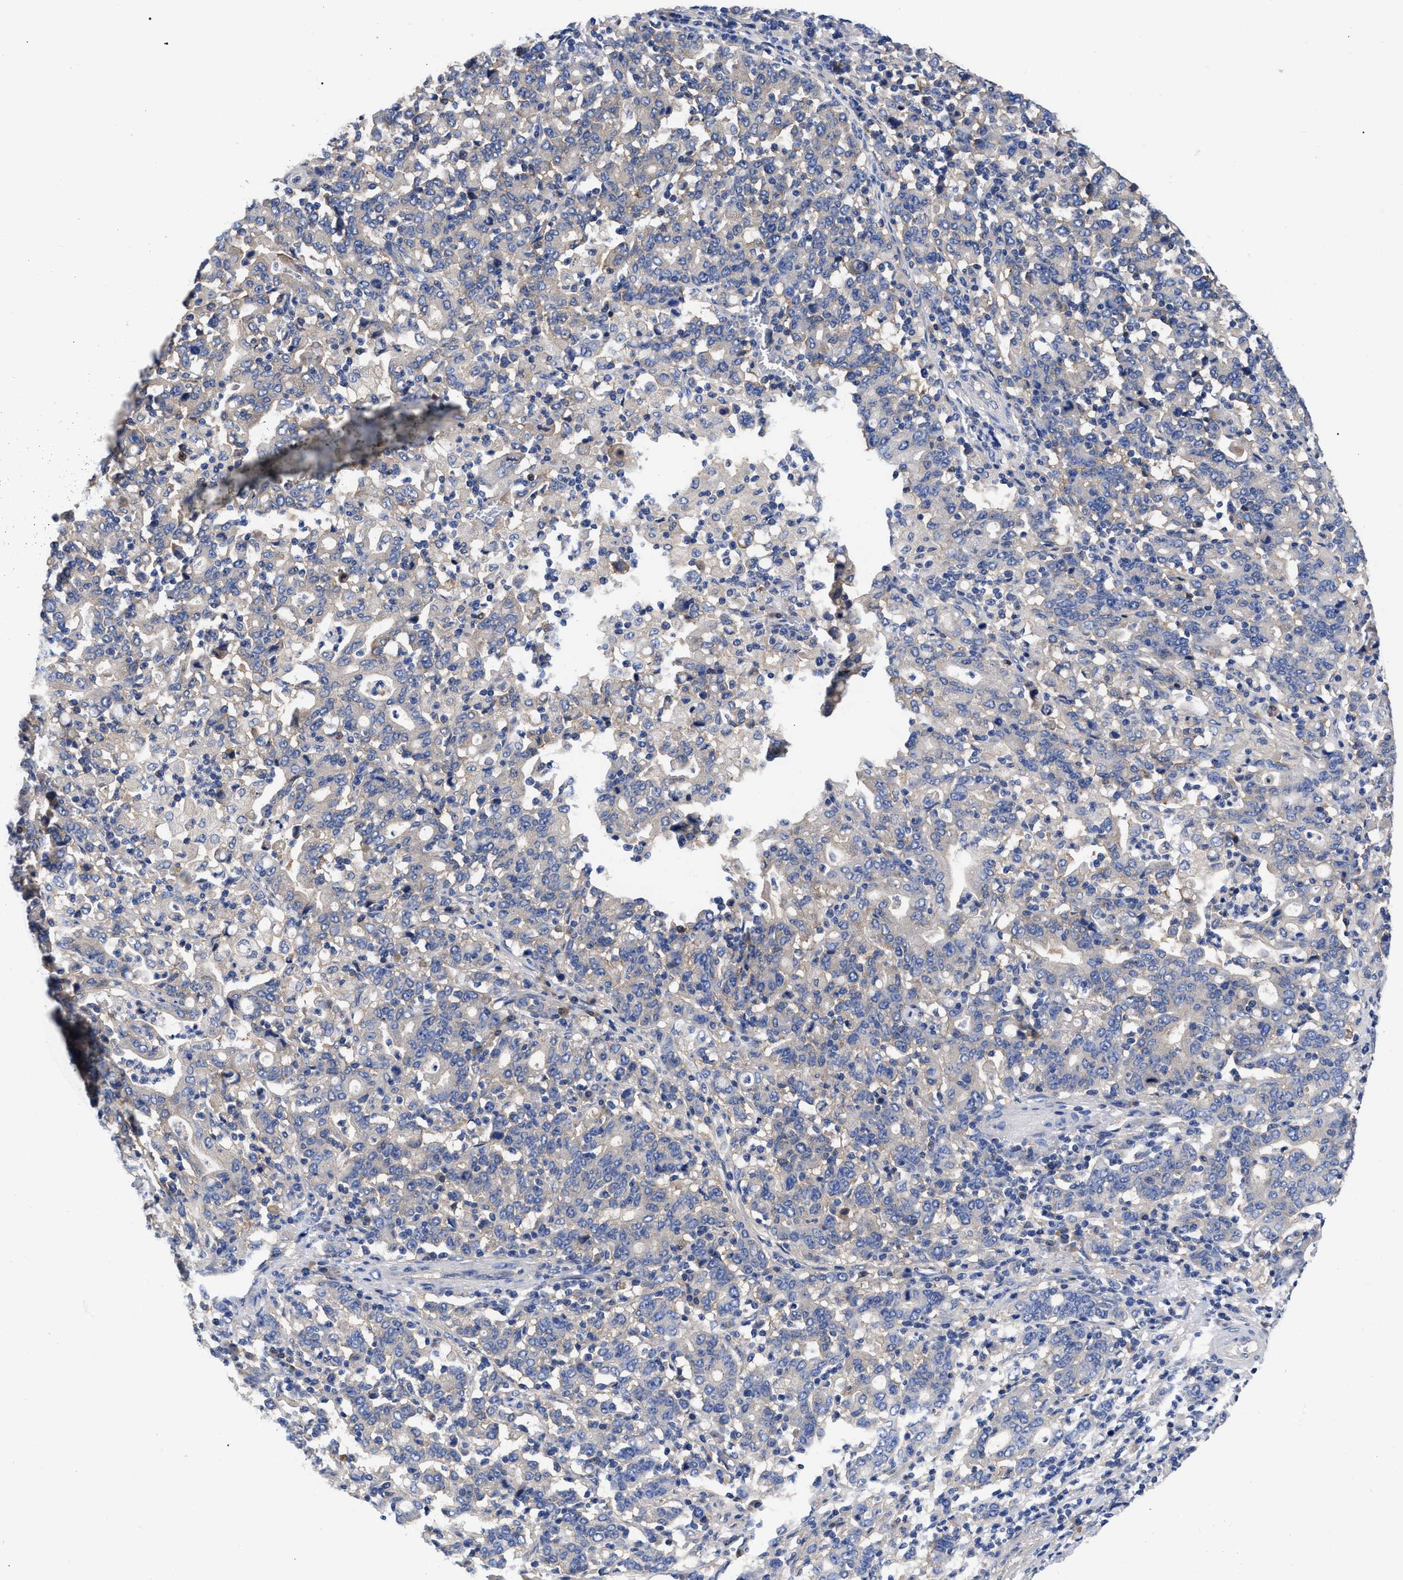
{"staining": {"intensity": "weak", "quantity": "<25%", "location": "cytoplasmic/membranous"}, "tissue": "stomach cancer", "cell_type": "Tumor cells", "image_type": "cancer", "snomed": [{"axis": "morphology", "description": "Adenocarcinoma, NOS"}, {"axis": "topography", "description": "Stomach, upper"}], "caption": "An immunohistochemistry (IHC) image of stomach cancer is shown. There is no staining in tumor cells of stomach cancer. Brightfield microscopy of IHC stained with DAB (3,3'-diaminobenzidine) (brown) and hematoxylin (blue), captured at high magnification.", "gene": "RBKS", "patient": {"sex": "male", "age": 69}}